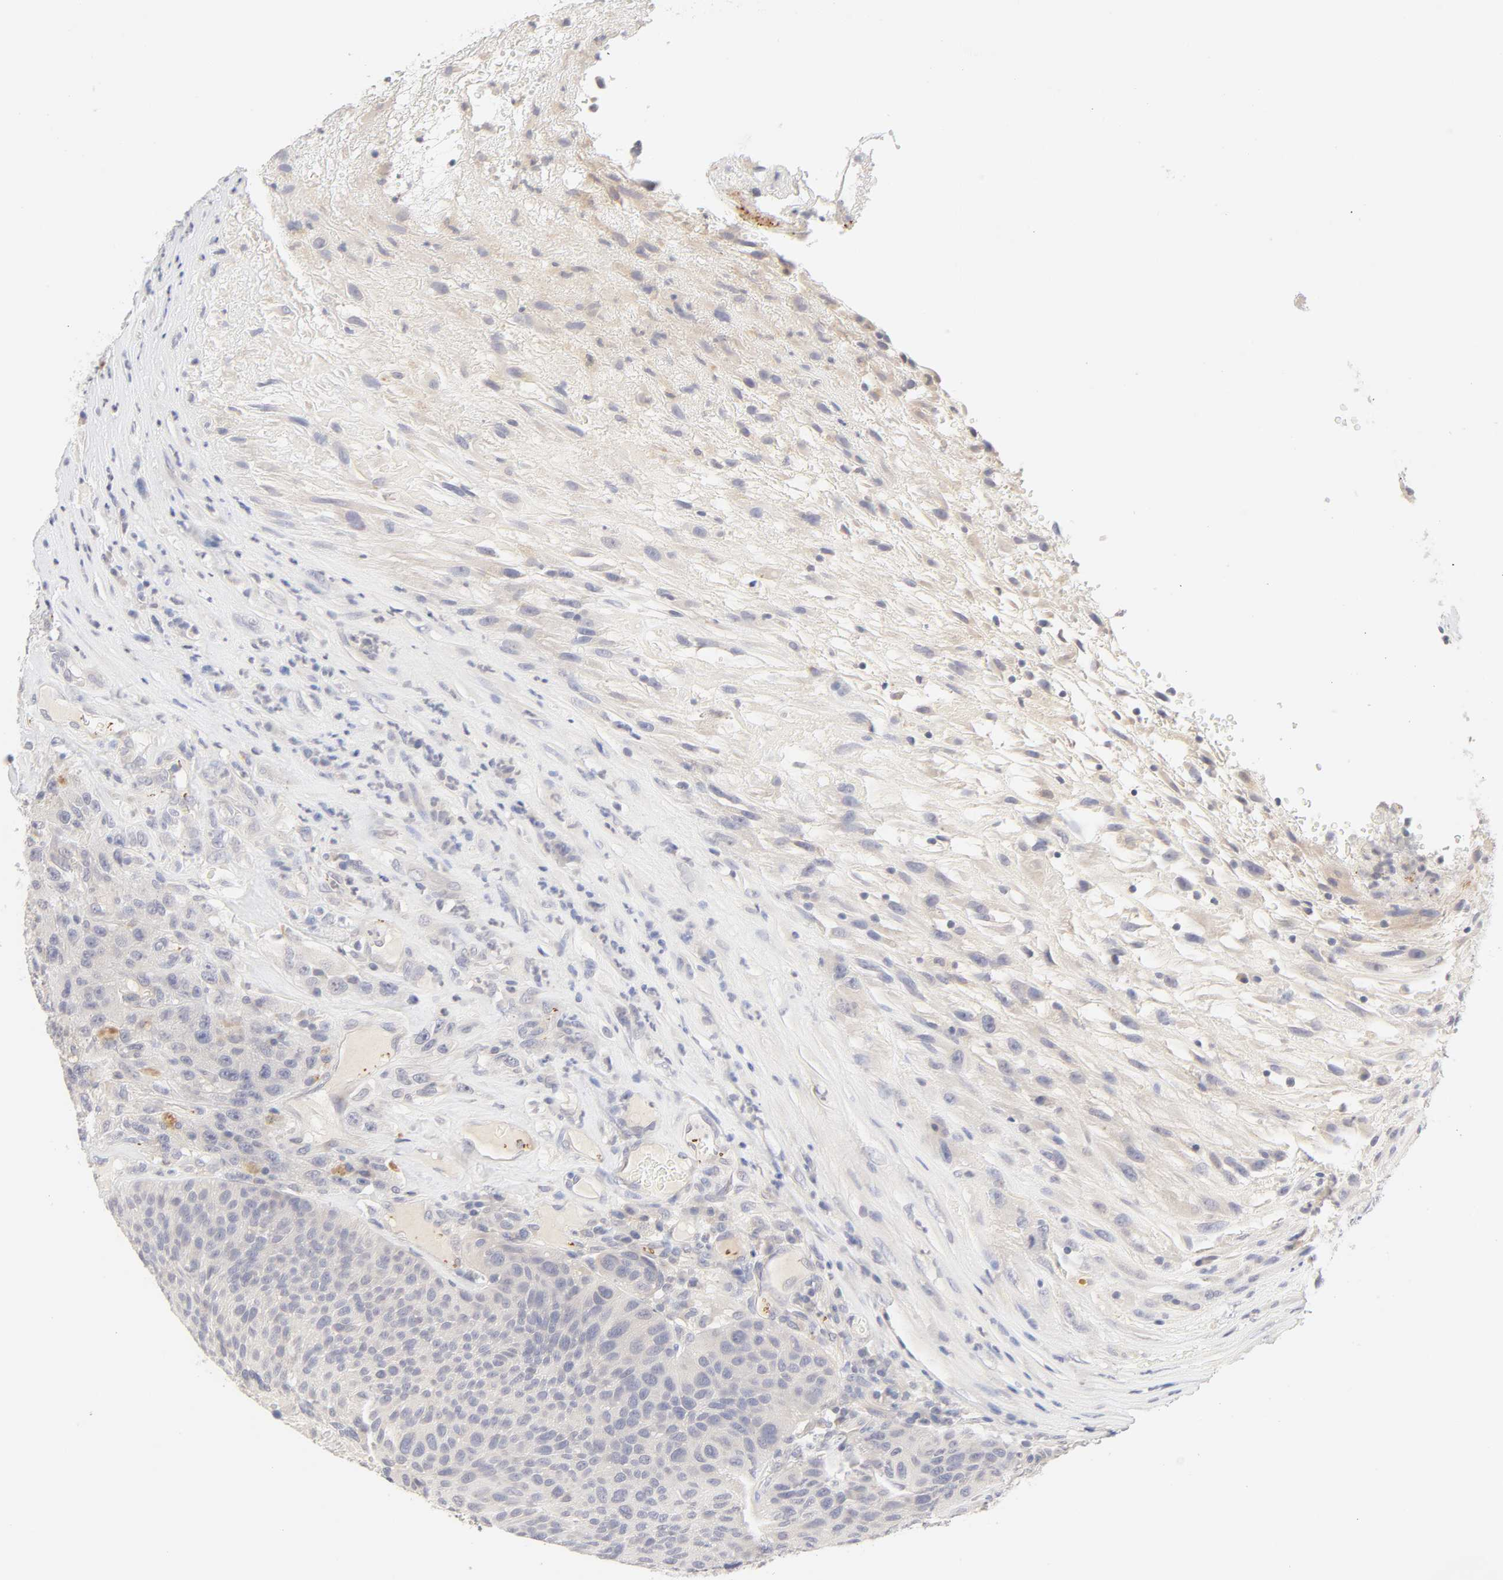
{"staining": {"intensity": "weak", "quantity": "25%-75%", "location": "cytoplasmic/membranous"}, "tissue": "urothelial cancer", "cell_type": "Tumor cells", "image_type": "cancer", "snomed": [{"axis": "morphology", "description": "Urothelial carcinoma, High grade"}, {"axis": "topography", "description": "Urinary bladder"}], "caption": "Human urothelial carcinoma (high-grade) stained with a brown dye shows weak cytoplasmic/membranous positive expression in approximately 25%-75% of tumor cells.", "gene": "CYP4B1", "patient": {"sex": "male", "age": 66}}